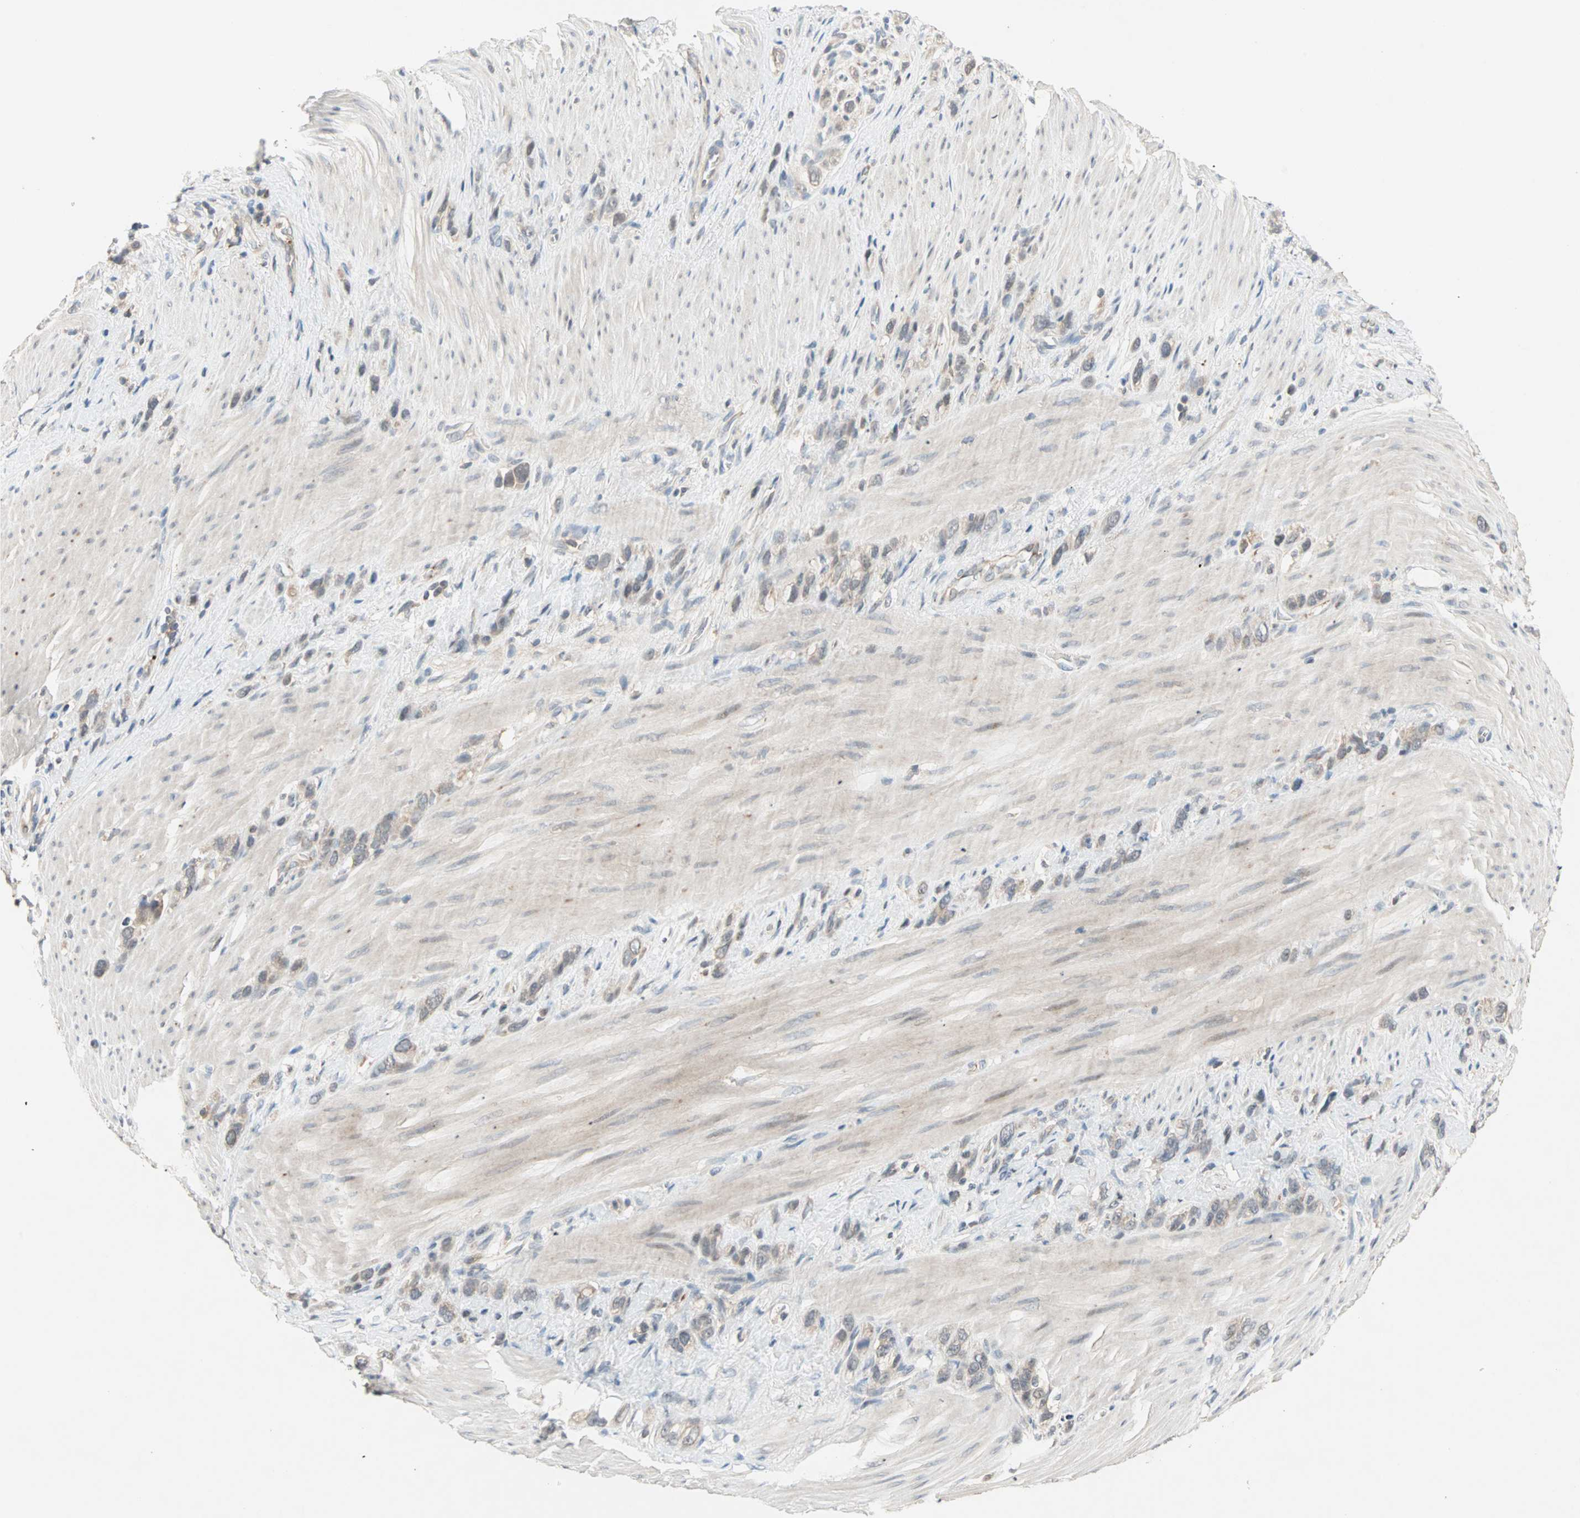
{"staining": {"intensity": "weak", "quantity": "25%-75%", "location": "cytoplasmic/membranous"}, "tissue": "stomach cancer", "cell_type": "Tumor cells", "image_type": "cancer", "snomed": [{"axis": "morphology", "description": "Normal tissue, NOS"}, {"axis": "morphology", "description": "Adenocarcinoma, NOS"}, {"axis": "morphology", "description": "Adenocarcinoma, High grade"}, {"axis": "topography", "description": "Stomach, upper"}, {"axis": "topography", "description": "Stomach"}], "caption": "Immunohistochemical staining of human high-grade adenocarcinoma (stomach) demonstrates low levels of weak cytoplasmic/membranous staining in approximately 25%-75% of tumor cells.", "gene": "PROS1", "patient": {"sex": "female", "age": 65}}